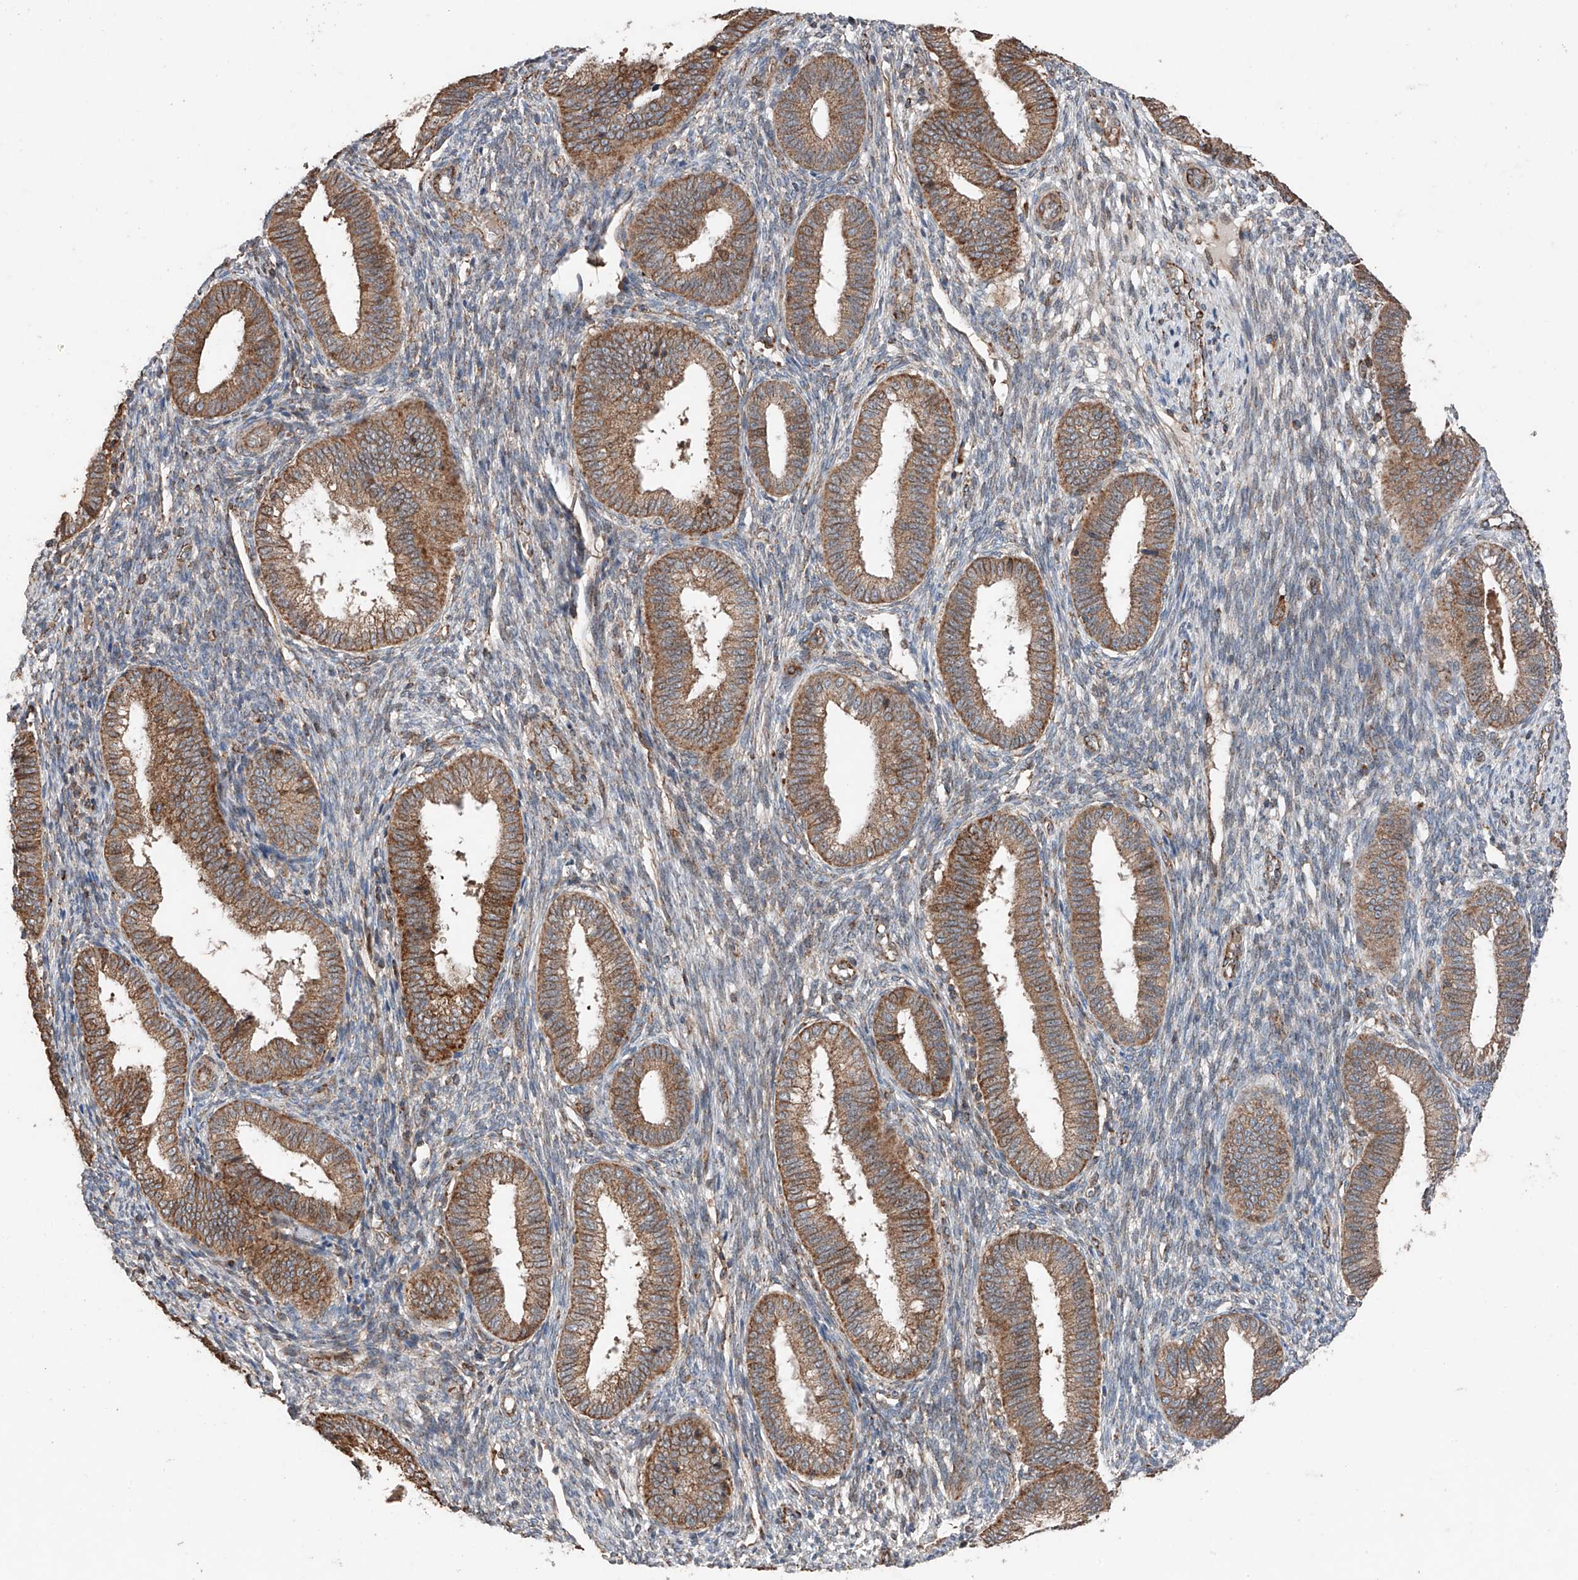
{"staining": {"intensity": "moderate", "quantity": "25%-75%", "location": "cytoplasmic/membranous"}, "tissue": "endometrium", "cell_type": "Cells in endometrial stroma", "image_type": "normal", "snomed": [{"axis": "morphology", "description": "Normal tissue, NOS"}, {"axis": "topography", "description": "Endometrium"}], "caption": "Protein staining of benign endometrium exhibits moderate cytoplasmic/membranous positivity in about 25%-75% of cells in endometrial stroma. (DAB = brown stain, brightfield microscopy at high magnification).", "gene": "AP4B1", "patient": {"sex": "female", "age": 39}}